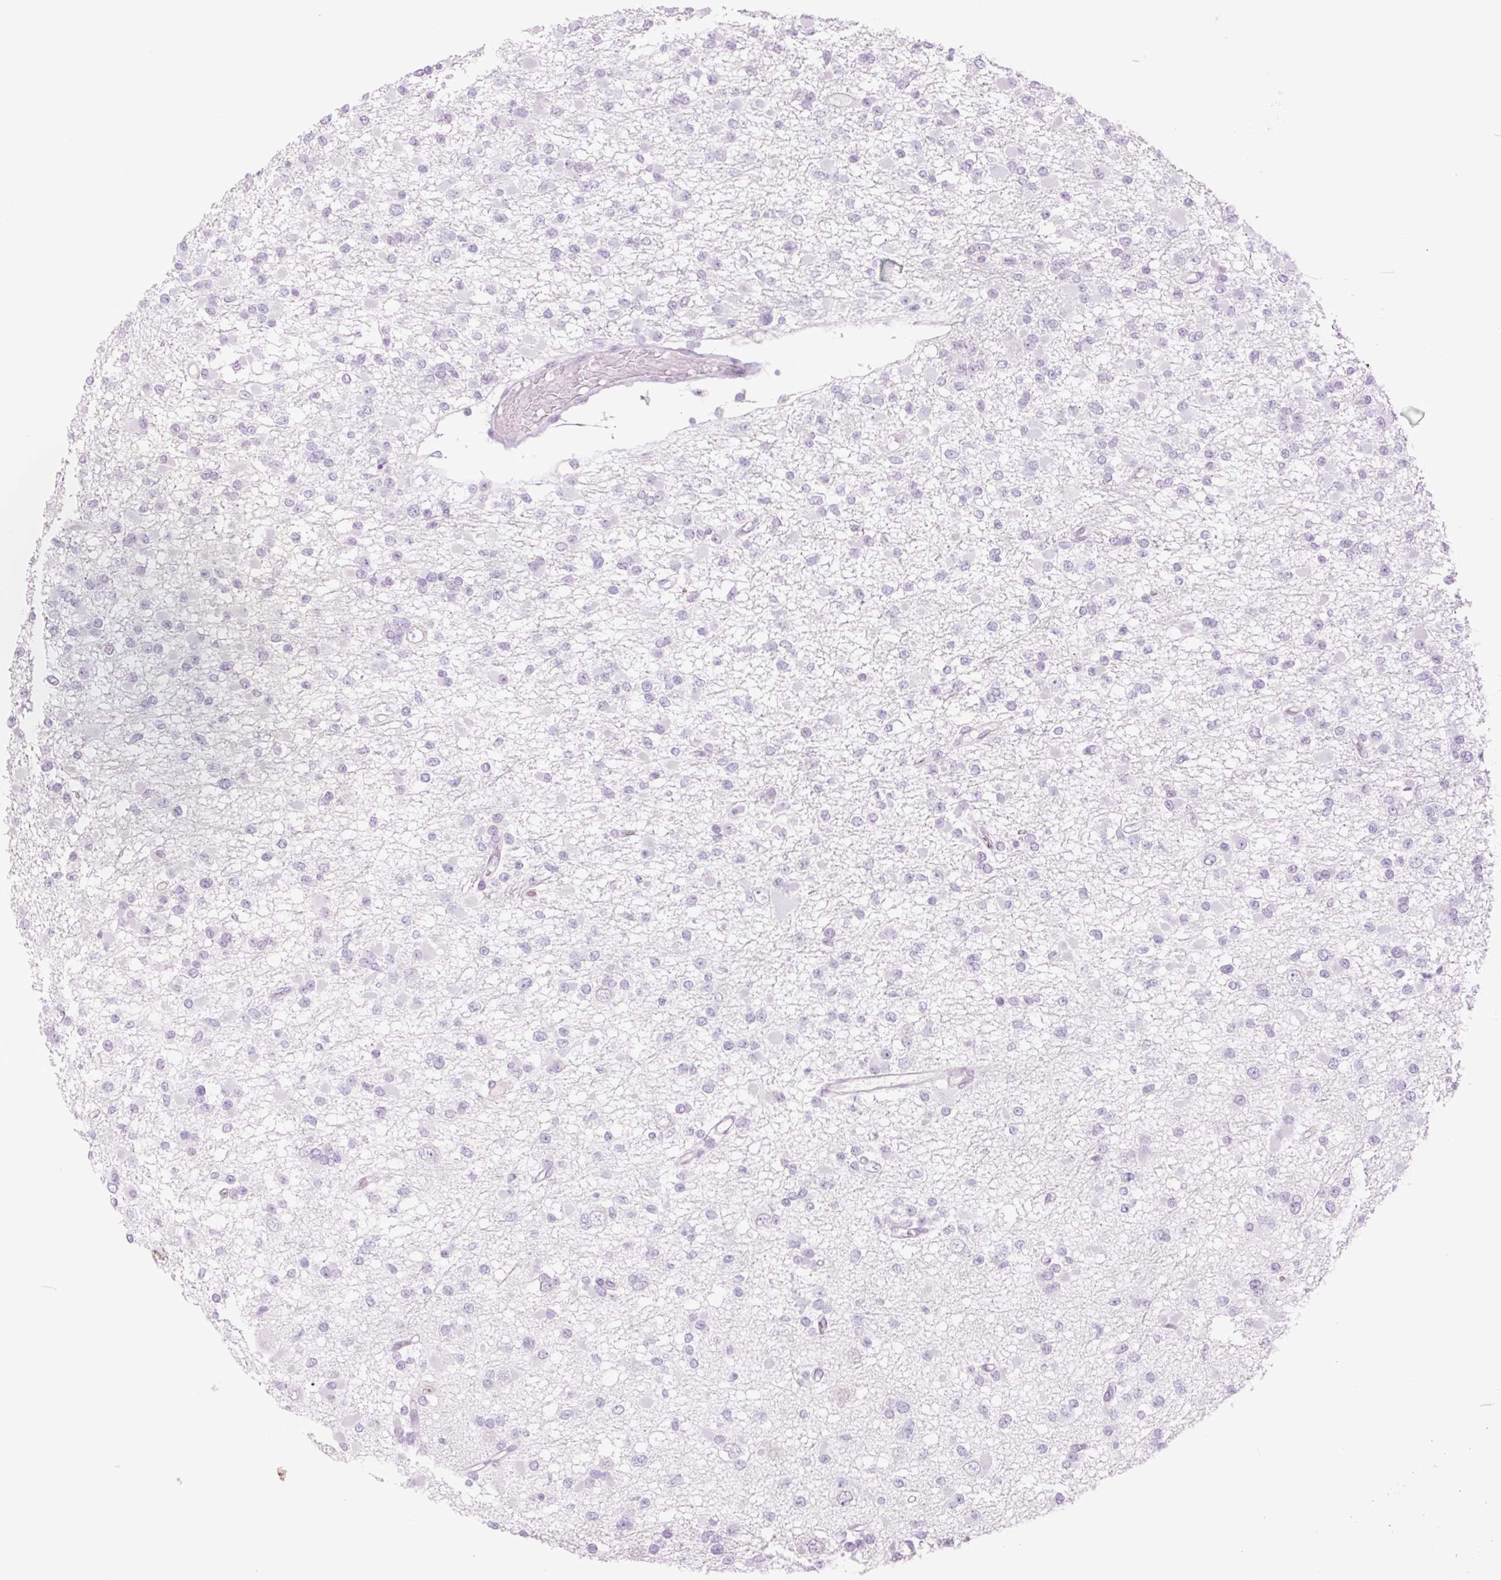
{"staining": {"intensity": "negative", "quantity": "none", "location": "none"}, "tissue": "glioma", "cell_type": "Tumor cells", "image_type": "cancer", "snomed": [{"axis": "morphology", "description": "Glioma, malignant, Low grade"}, {"axis": "topography", "description": "Brain"}], "caption": "Tumor cells are negative for protein expression in human glioma.", "gene": "TBX15", "patient": {"sex": "female", "age": 22}}